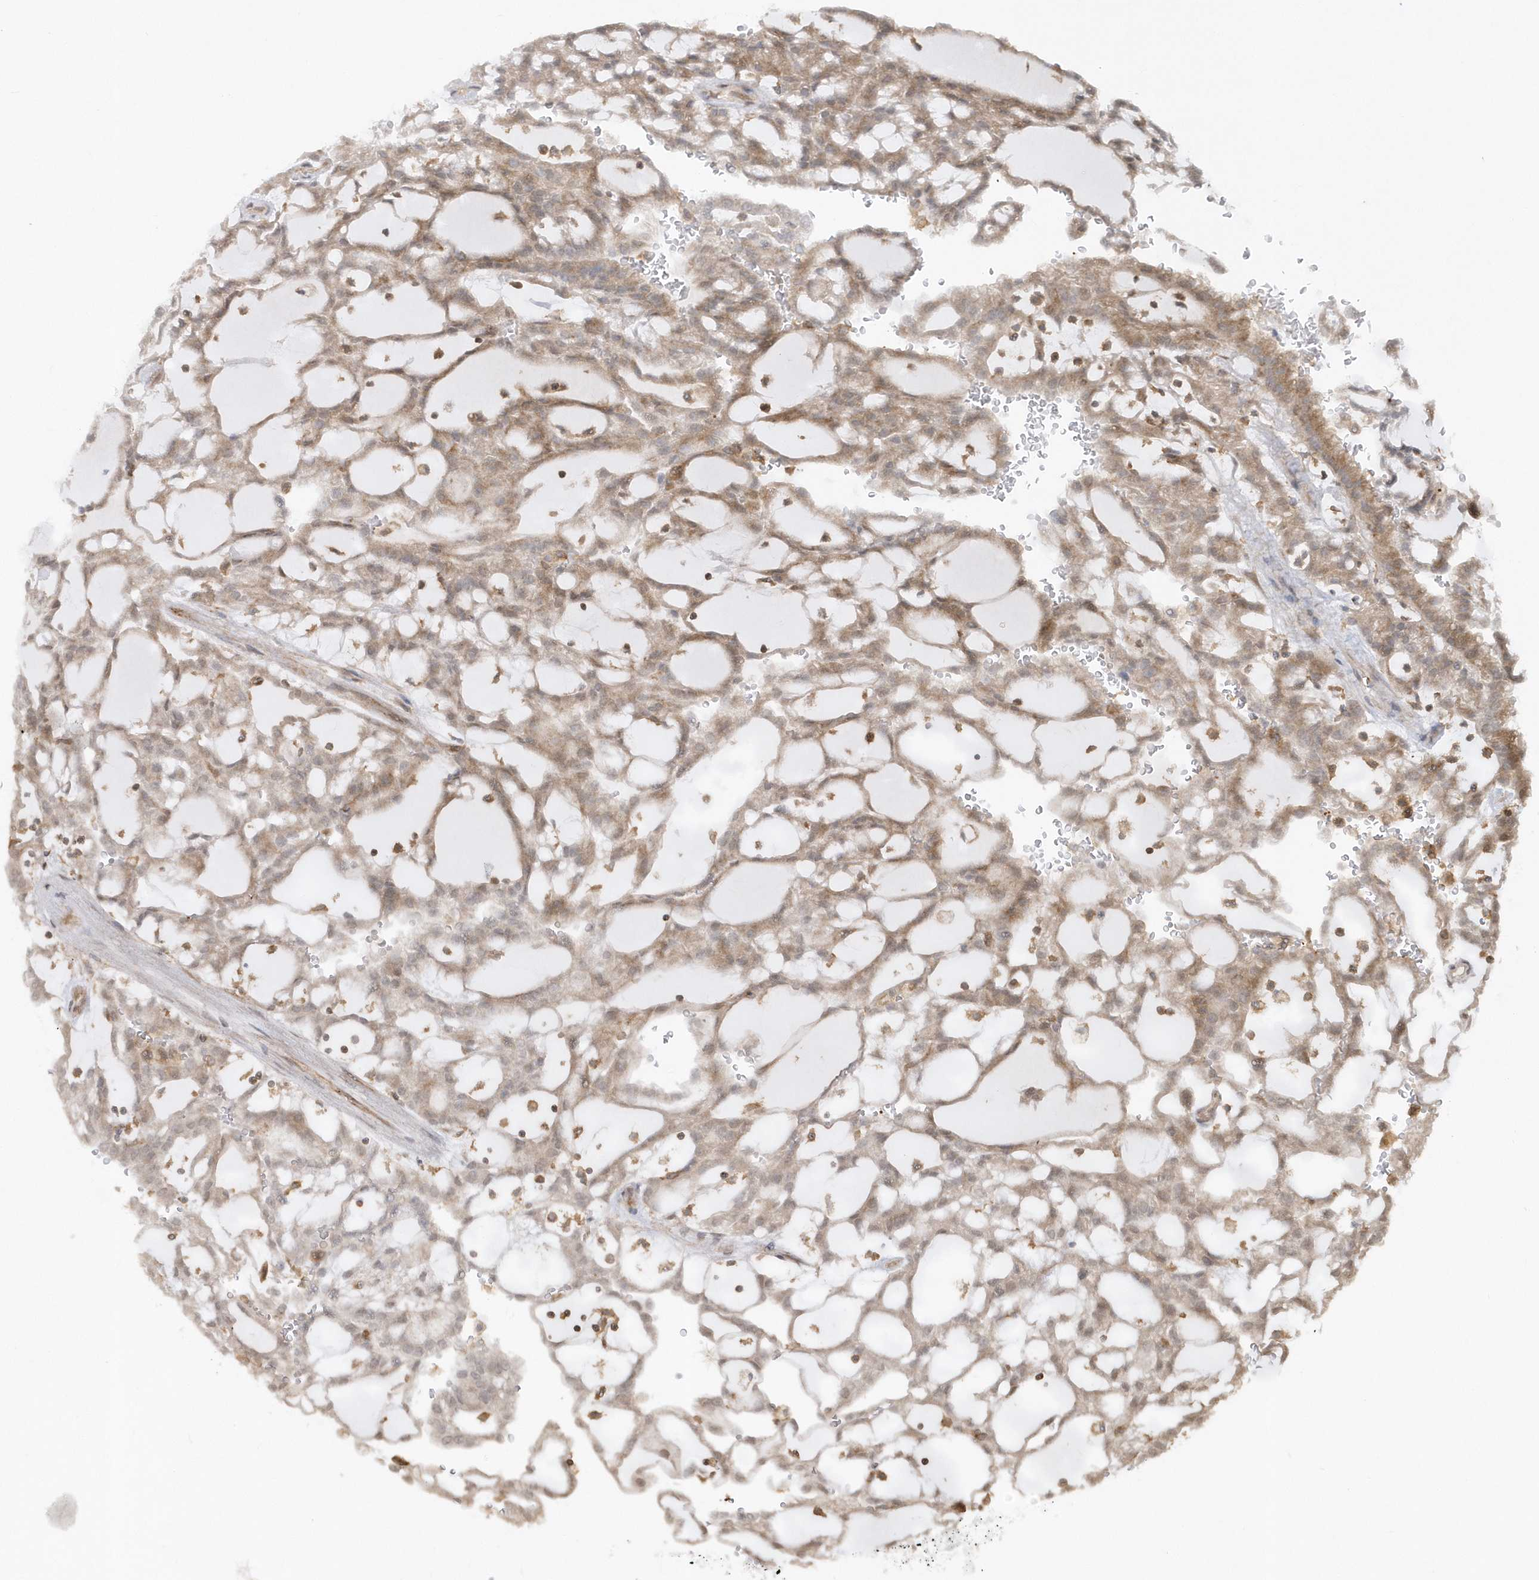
{"staining": {"intensity": "moderate", "quantity": ">75%", "location": "cytoplasmic/membranous"}, "tissue": "renal cancer", "cell_type": "Tumor cells", "image_type": "cancer", "snomed": [{"axis": "morphology", "description": "Adenocarcinoma, NOS"}, {"axis": "topography", "description": "Kidney"}], "caption": "There is medium levels of moderate cytoplasmic/membranous positivity in tumor cells of renal cancer, as demonstrated by immunohistochemical staining (brown color).", "gene": "BSN", "patient": {"sex": "male", "age": 63}}